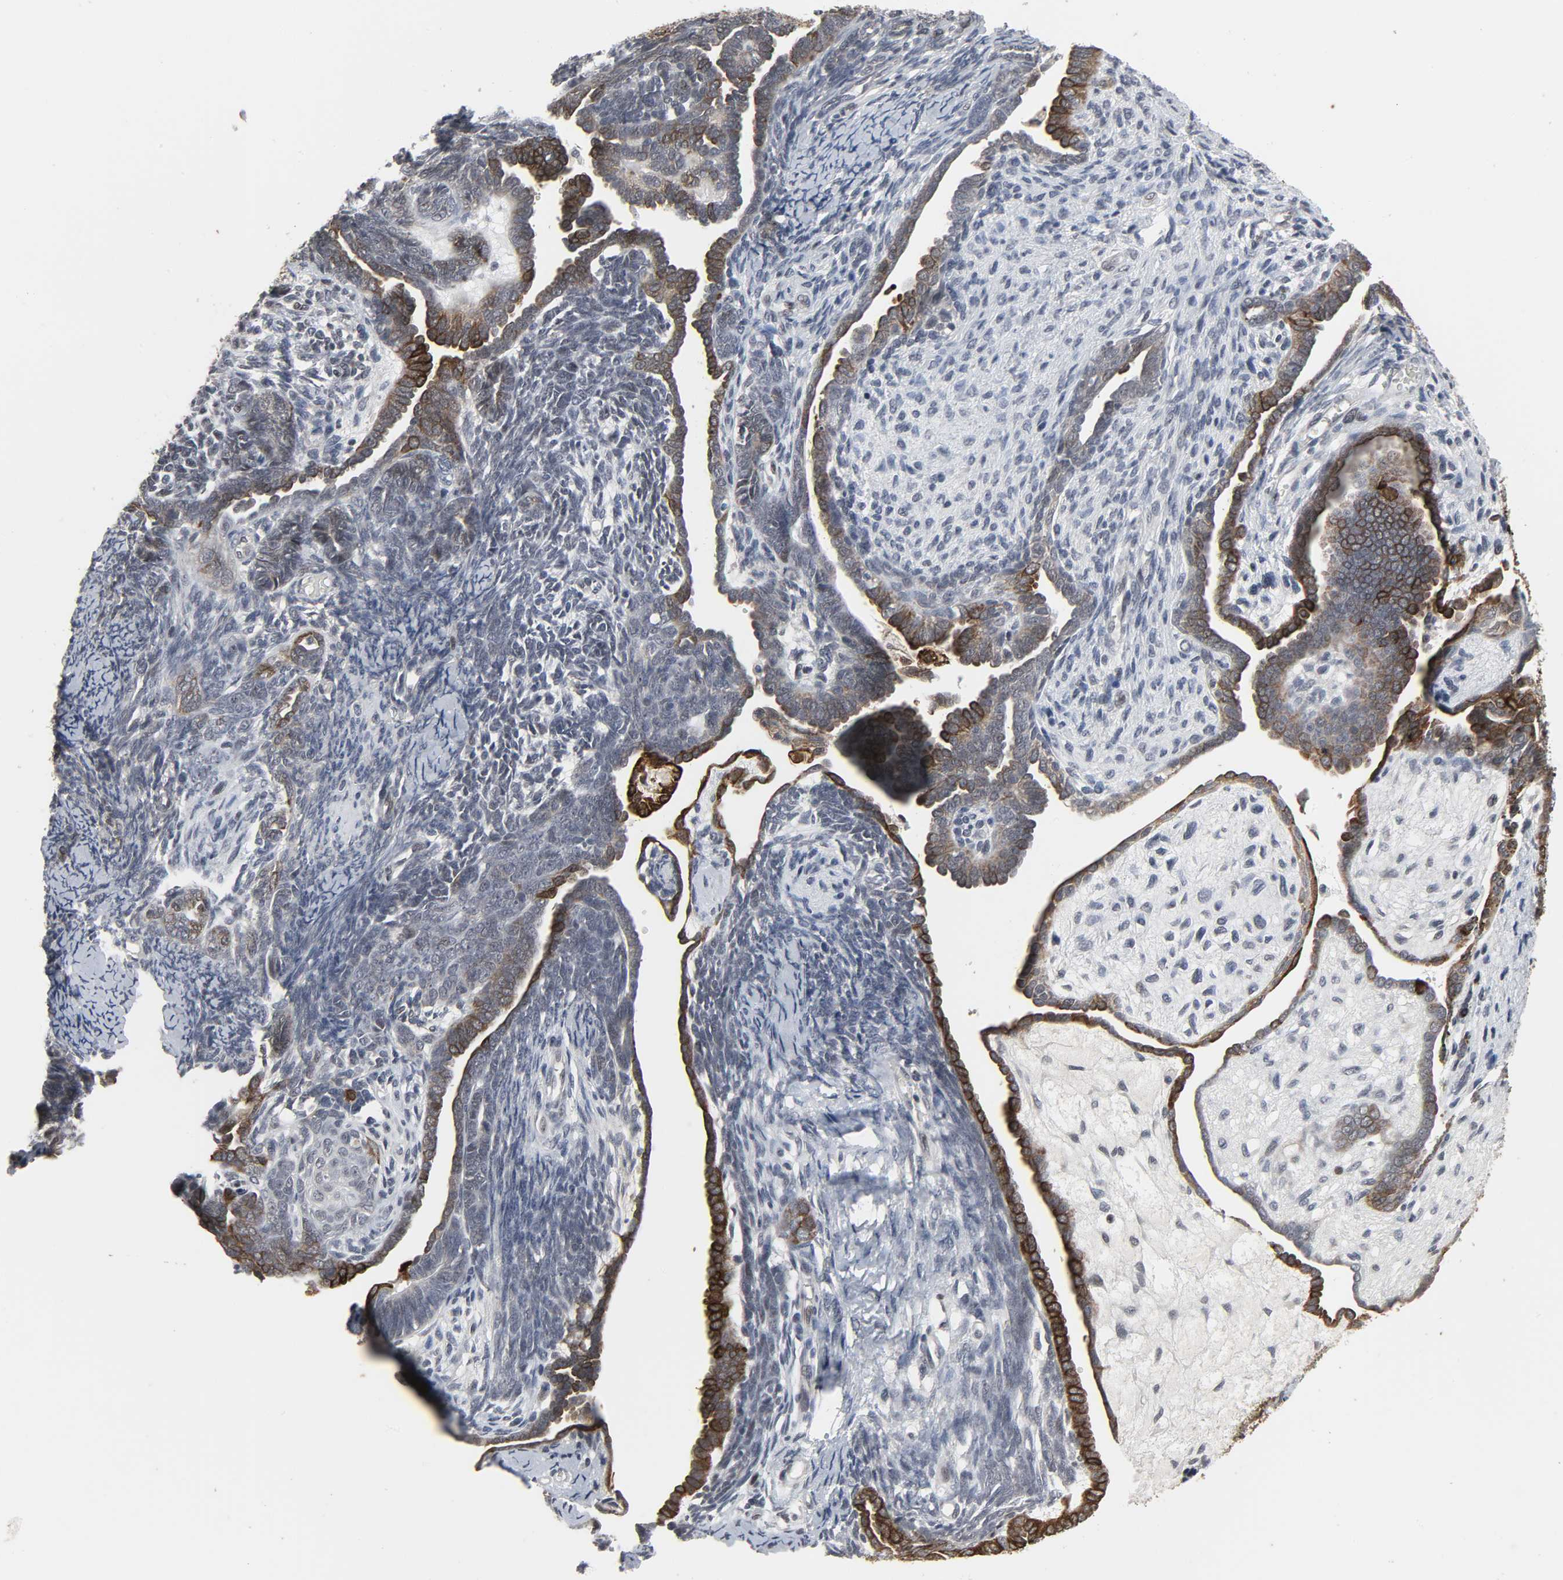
{"staining": {"intensity": "moderate", "quantity": ">75%", "location": "cytoplasmic/membranous"}, "tissue": "endometrial cancer", "cell_type": "Tumor cells", "image_type": "cancer", "snomed": [{"axis": "morphology", "description": "Neoplasm, malignant, NOS"}, {"axis": "topography", "description": "Endometrium"}], "caption": "Protein expression analysis of neoplasm (malignant) (endometrial) displays moderate cytoplasmic/membranous positivity in approximately >75% of tumor cells.", "gene": "MUC1", "patient": {"sex": "female", "age": 74}}